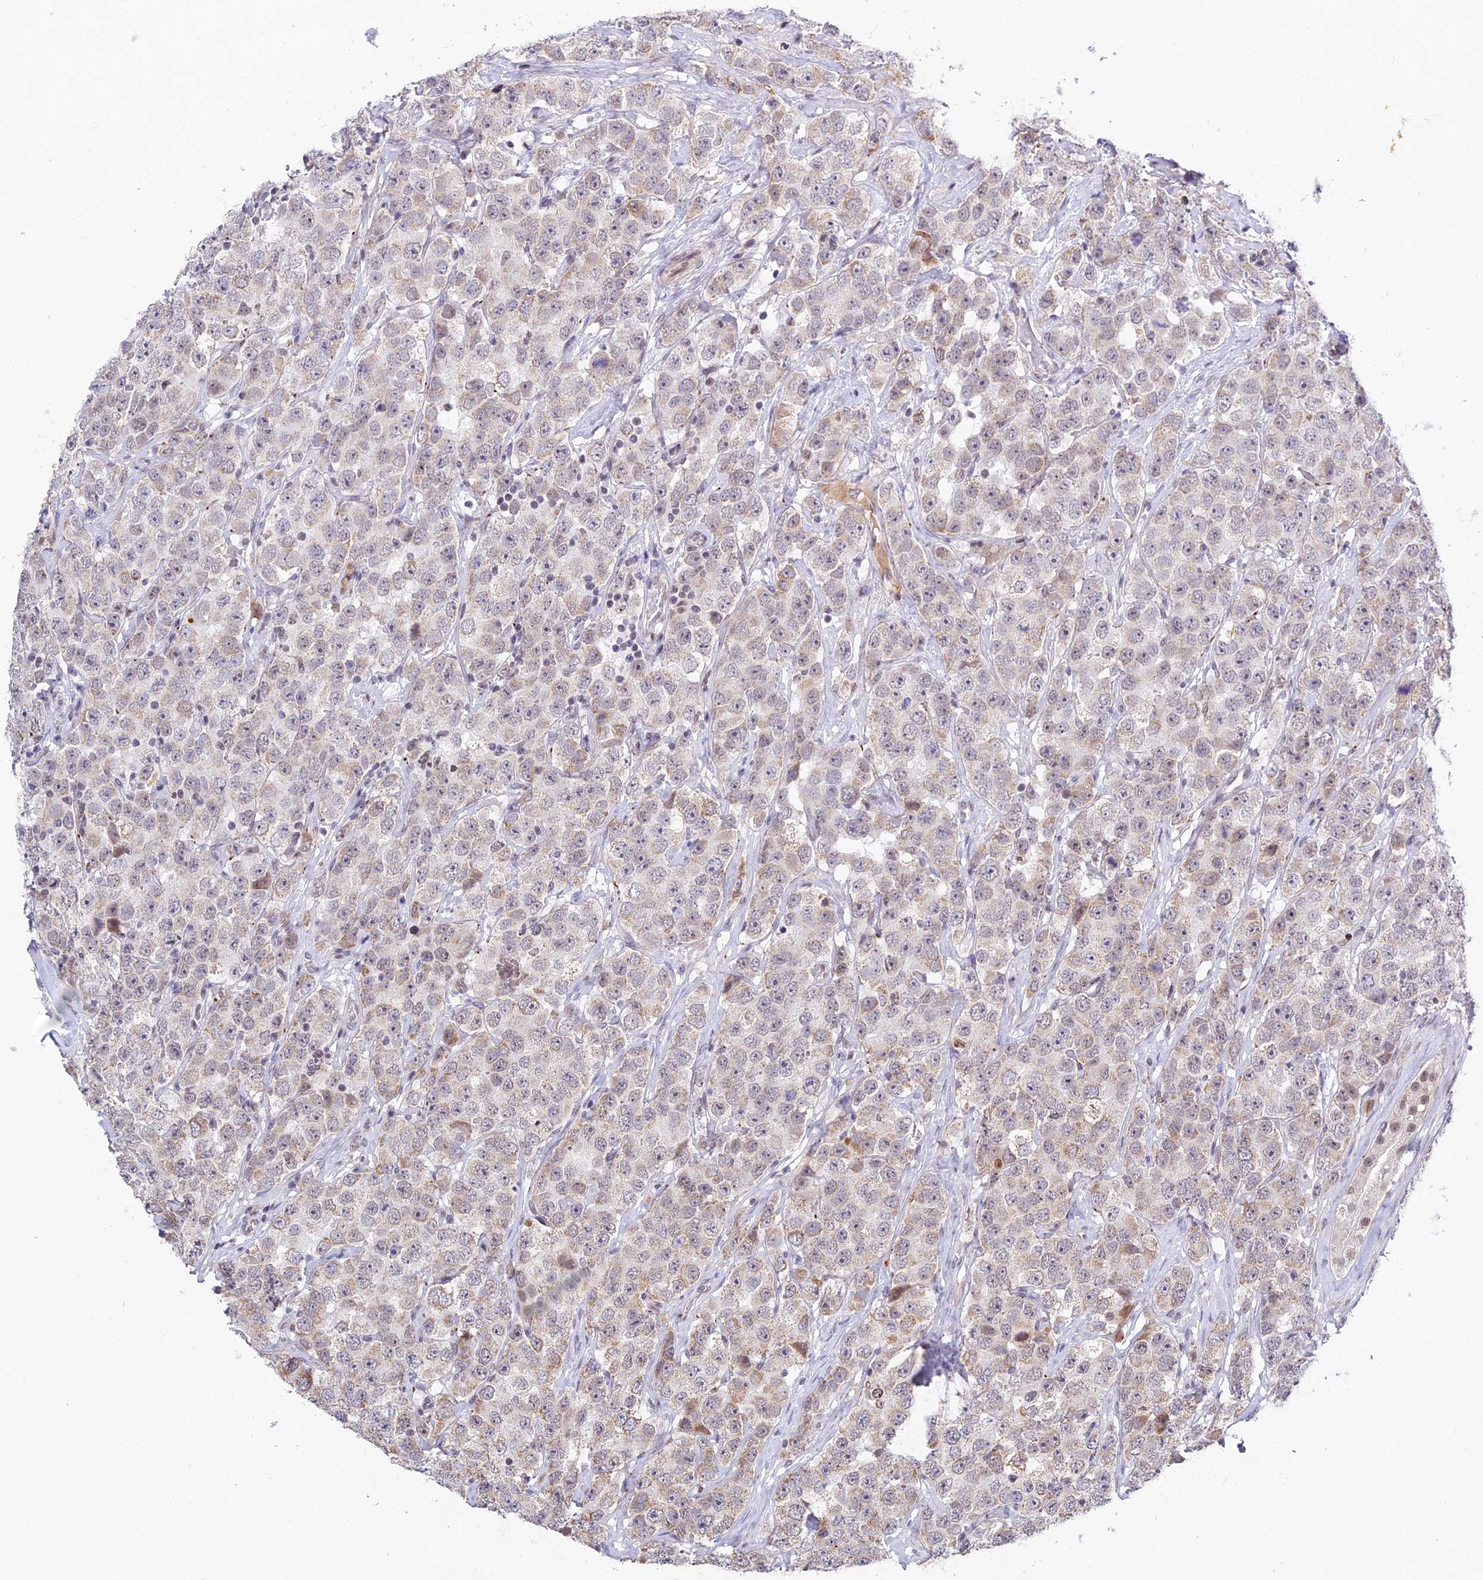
{"staining": {"intensity": "weak", "quantity": "<25%", "location": "cytoplasmic/membranous"}, "tissue": "testis cancer", "cell_type": "Tumor cells", "image_type": "cancer", "snomed": [{"axis": "morphology", "description": "Seminoma, NOS"}, {"axis": "topography", "description": "Testis"}], "caption": "A photomicrograph of testis cancer stained for a protein reveals no brown staining in tumor cells.", "gene": "RAVER1", "patient": {"sex": "male", "age": 28}}